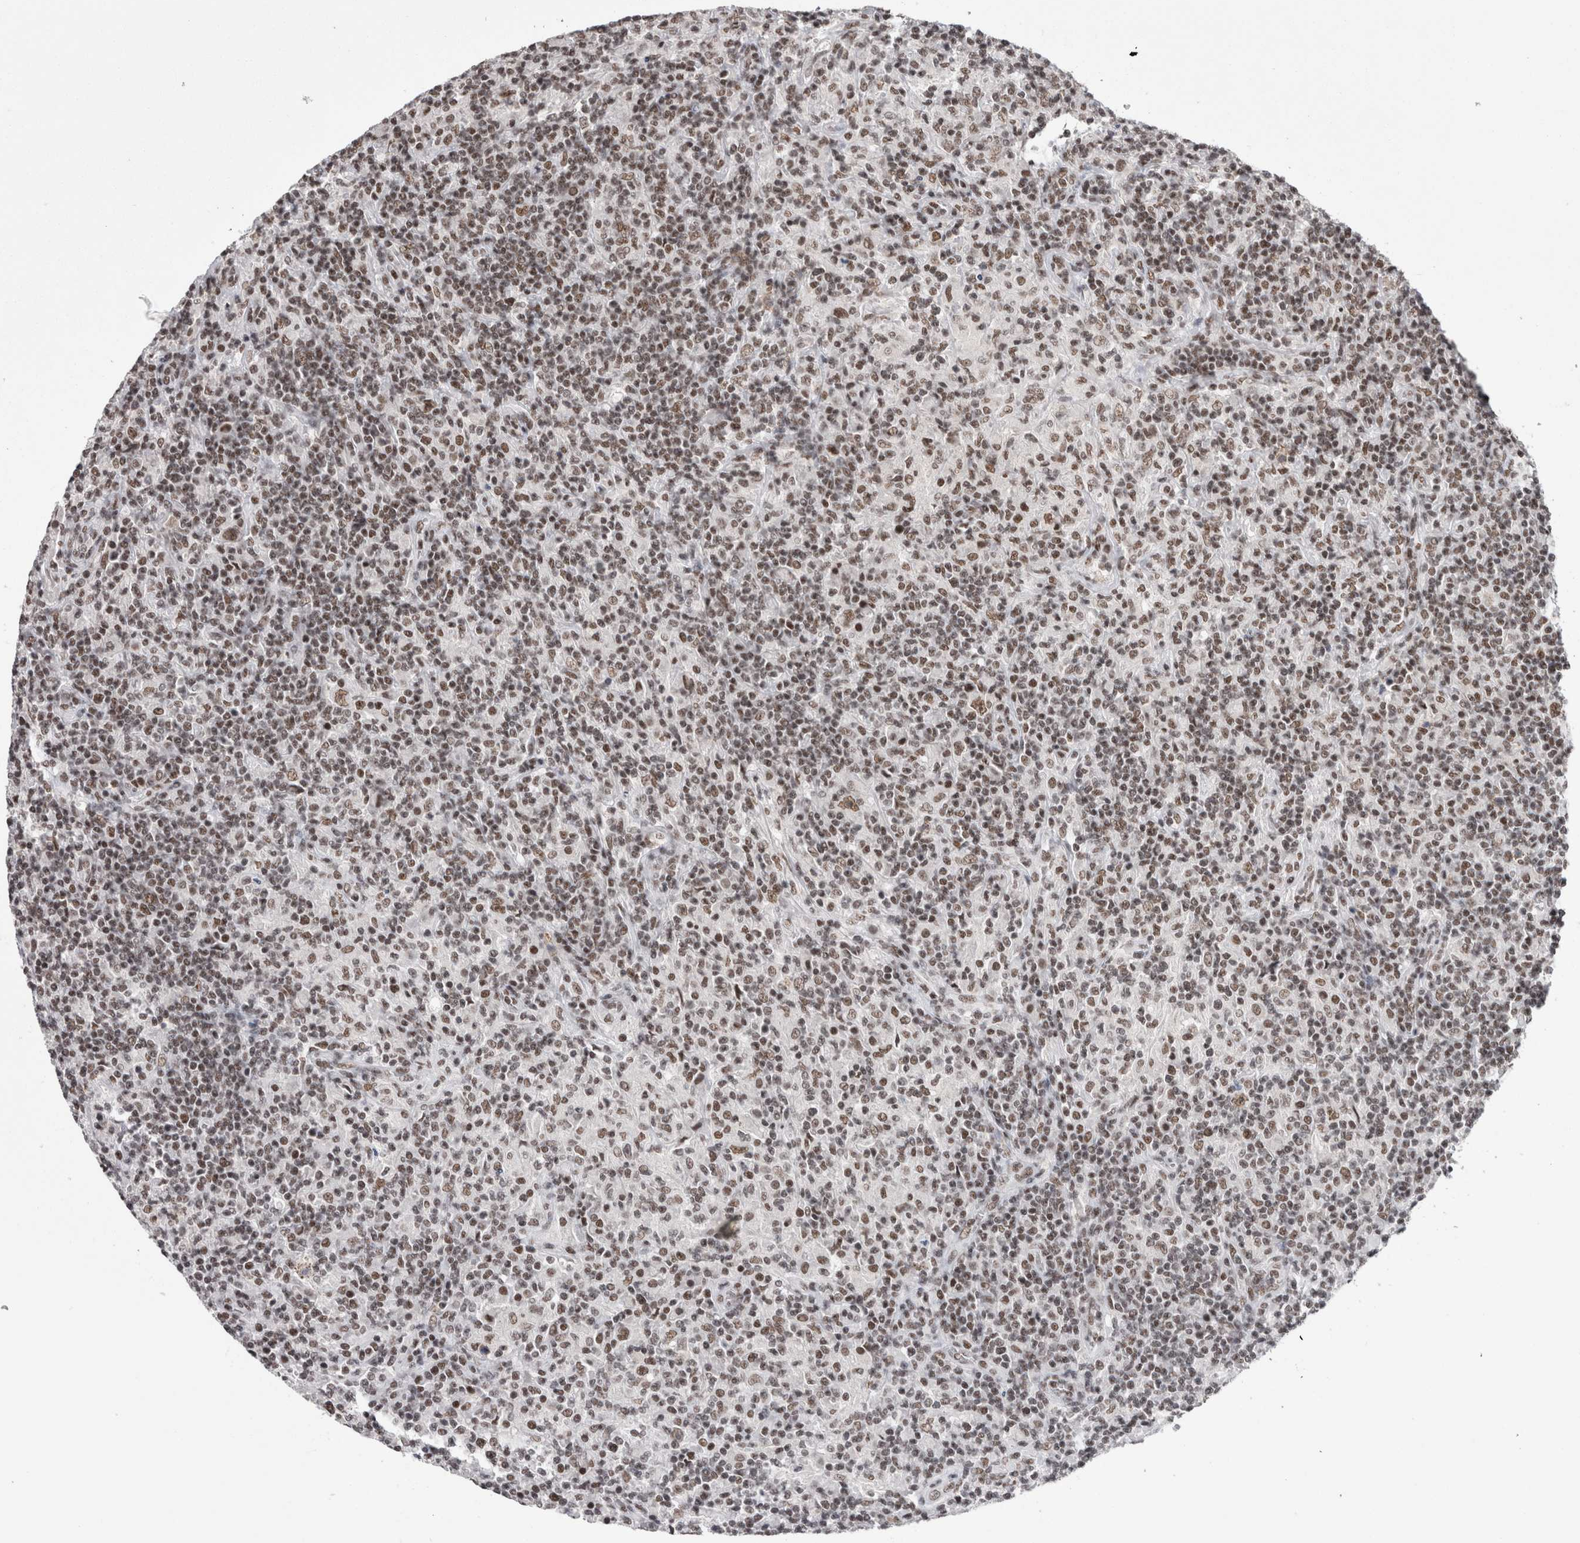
{"staining": {"intensity": "moderate", "quantity": ">75%", "location": "nuclear"}, "tissue": "lymphoma", "cell_type": "Tumor cells", "image_type": "cancer", "snomed": [{"axis": "morphology", "description": "Hodgkin's disease, NOS"}, {"axis": "topography", "description": "Lymph node"}], "caption": "Protein expression analysis of human lymphoma reveals moderate nuclear positivity in approximately >75% of tumor cells. Using DAB (brown) and hematoxylin (blue) stains, captured at high magnification using brightfield microscopy.", "gene": "SMC1A", "patient": {"sex": "male", "age": 70}}